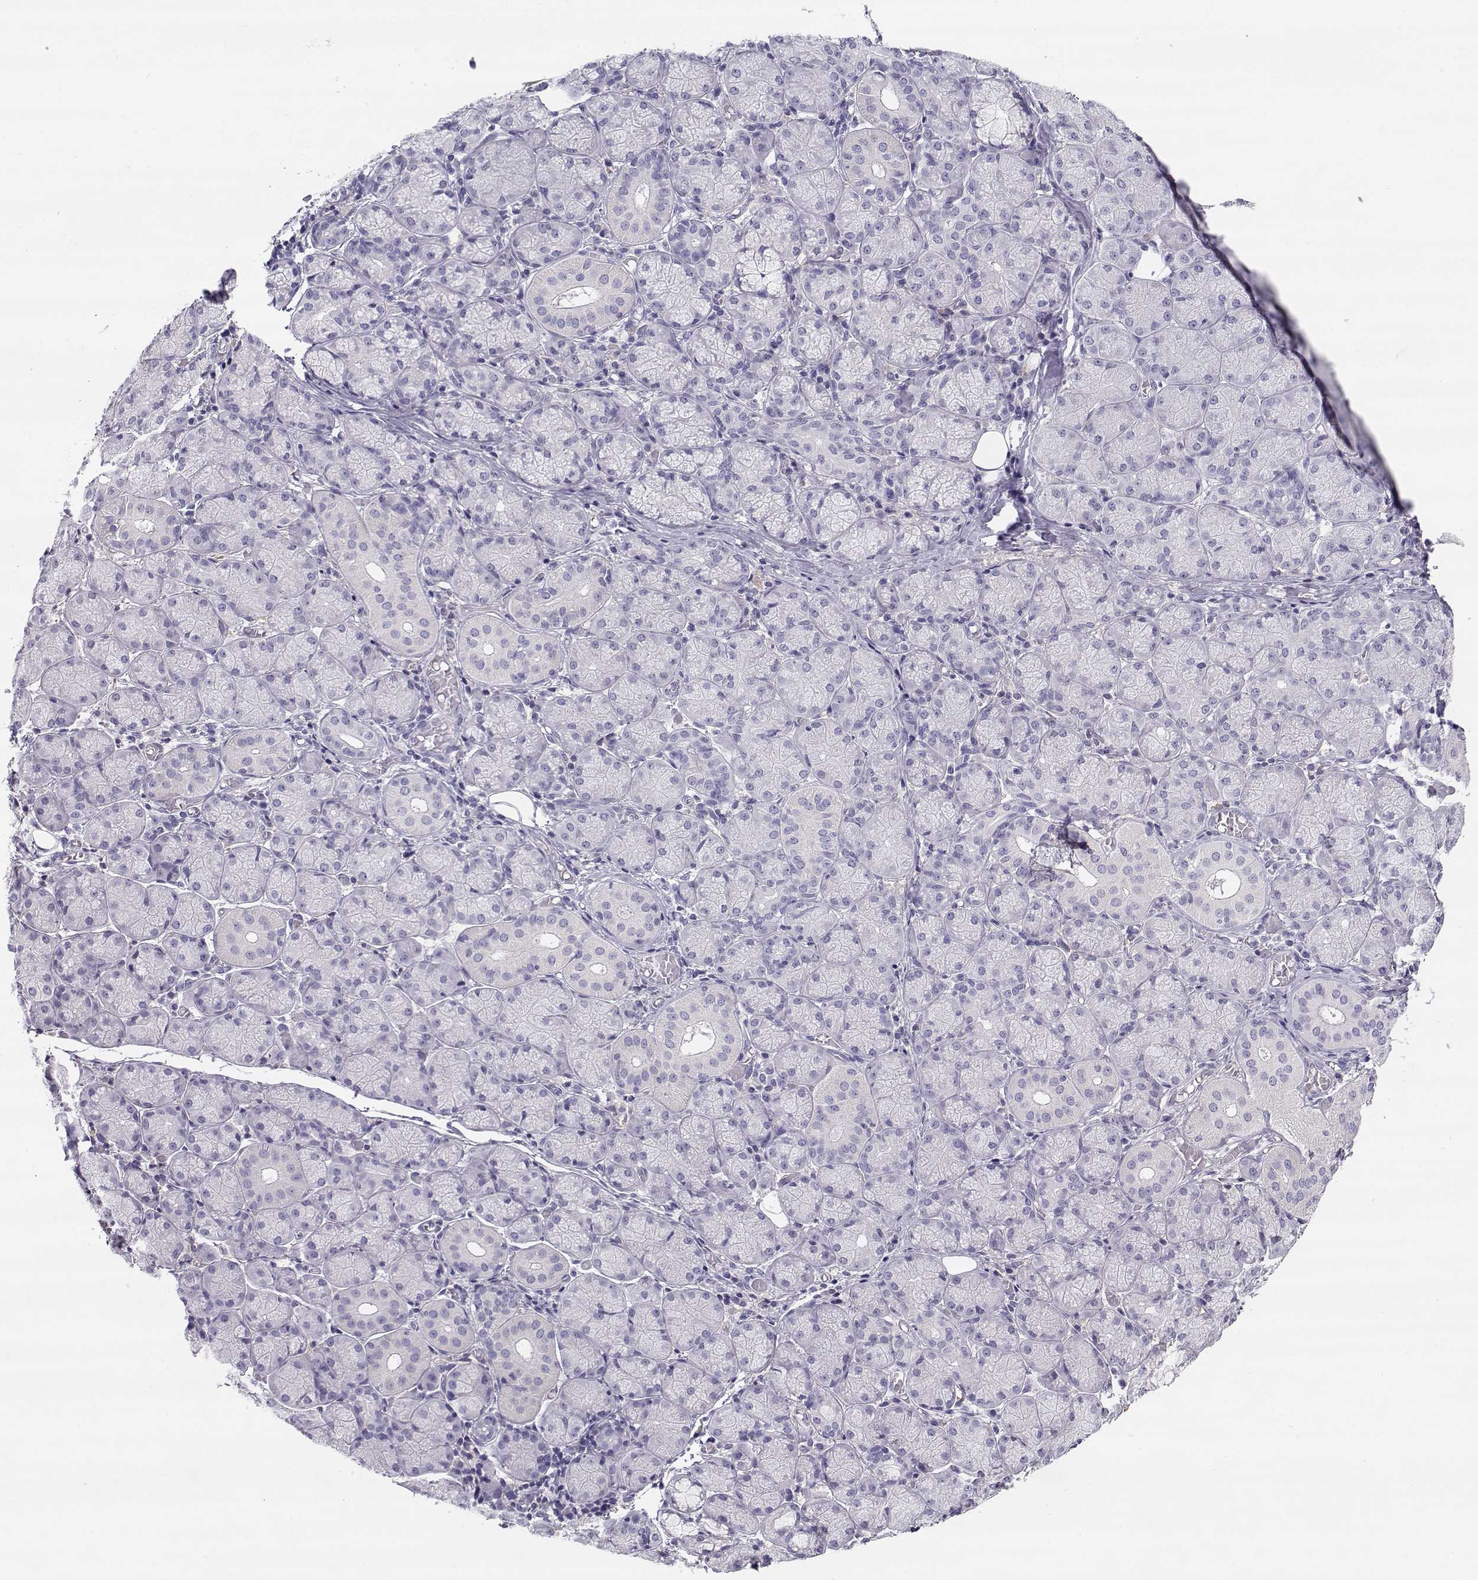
{"staining": {"intensity": "negative", "quantity": "none", "location": "none"}, "tissue": "salivary gland", "cell_type": "Glandular cells", "image_type": "normal", "snomed": [{"axis": "morphology", "description": "Normal tissue, NOS"}, {"axis": "topography", "description": "Salivary gland"}, {"axis": "topography", "description": "Peripheral nerve tissue"}], "caption": "Immunohistochemistry of normal salivary gland reveals no positivity in glandular cells. The staining is performed using DAB brown chromogen with nuclei counter-stained in using hematoxylin.", "gene": "SLCO6A1", "patient": {"sex": "female", "age": 24}}